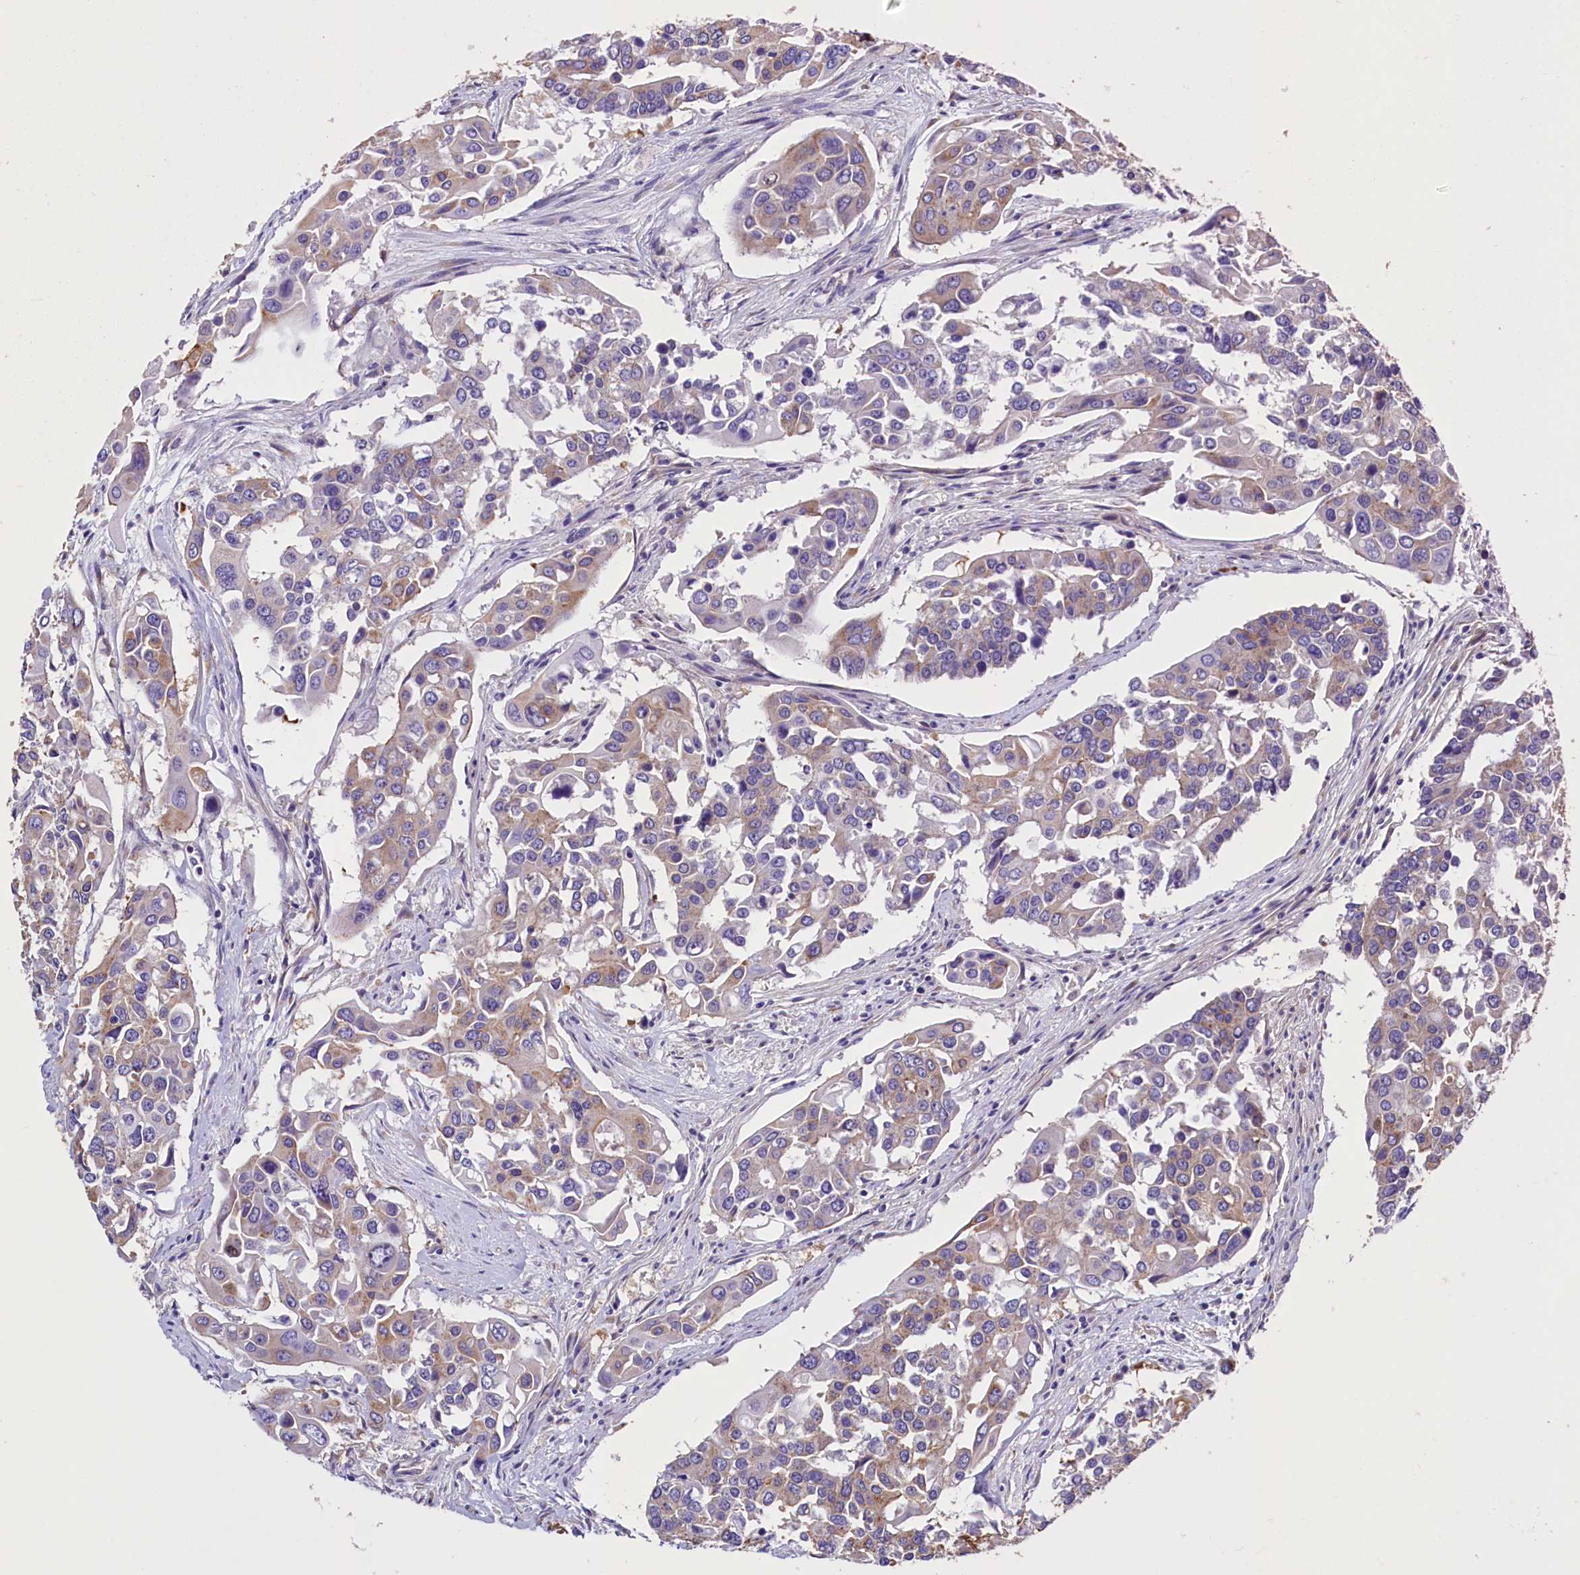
{"staining": {"intensity": "weak", "quantity": "25%-75%", "location": "cytoplasmic/membranous"}, "tissue": "colorectal cancer", "cell_type": "Tumor cells", "image_type": "cancer", "snomed": [{"axis": "morphology", "description": "Adenocarcinoma, NOS"}, {"axis": "topography", "description": "Colon"}], "caption": "IHC micrograph of colorectal adenocarcinoma stained for a protein (brown), which displays low levels of weak cytoplasmic/membranous positivity in about 25%-75% of tumor cells.", "gene": "GPR21", "patient": {"sex": "male", "age": 77}}